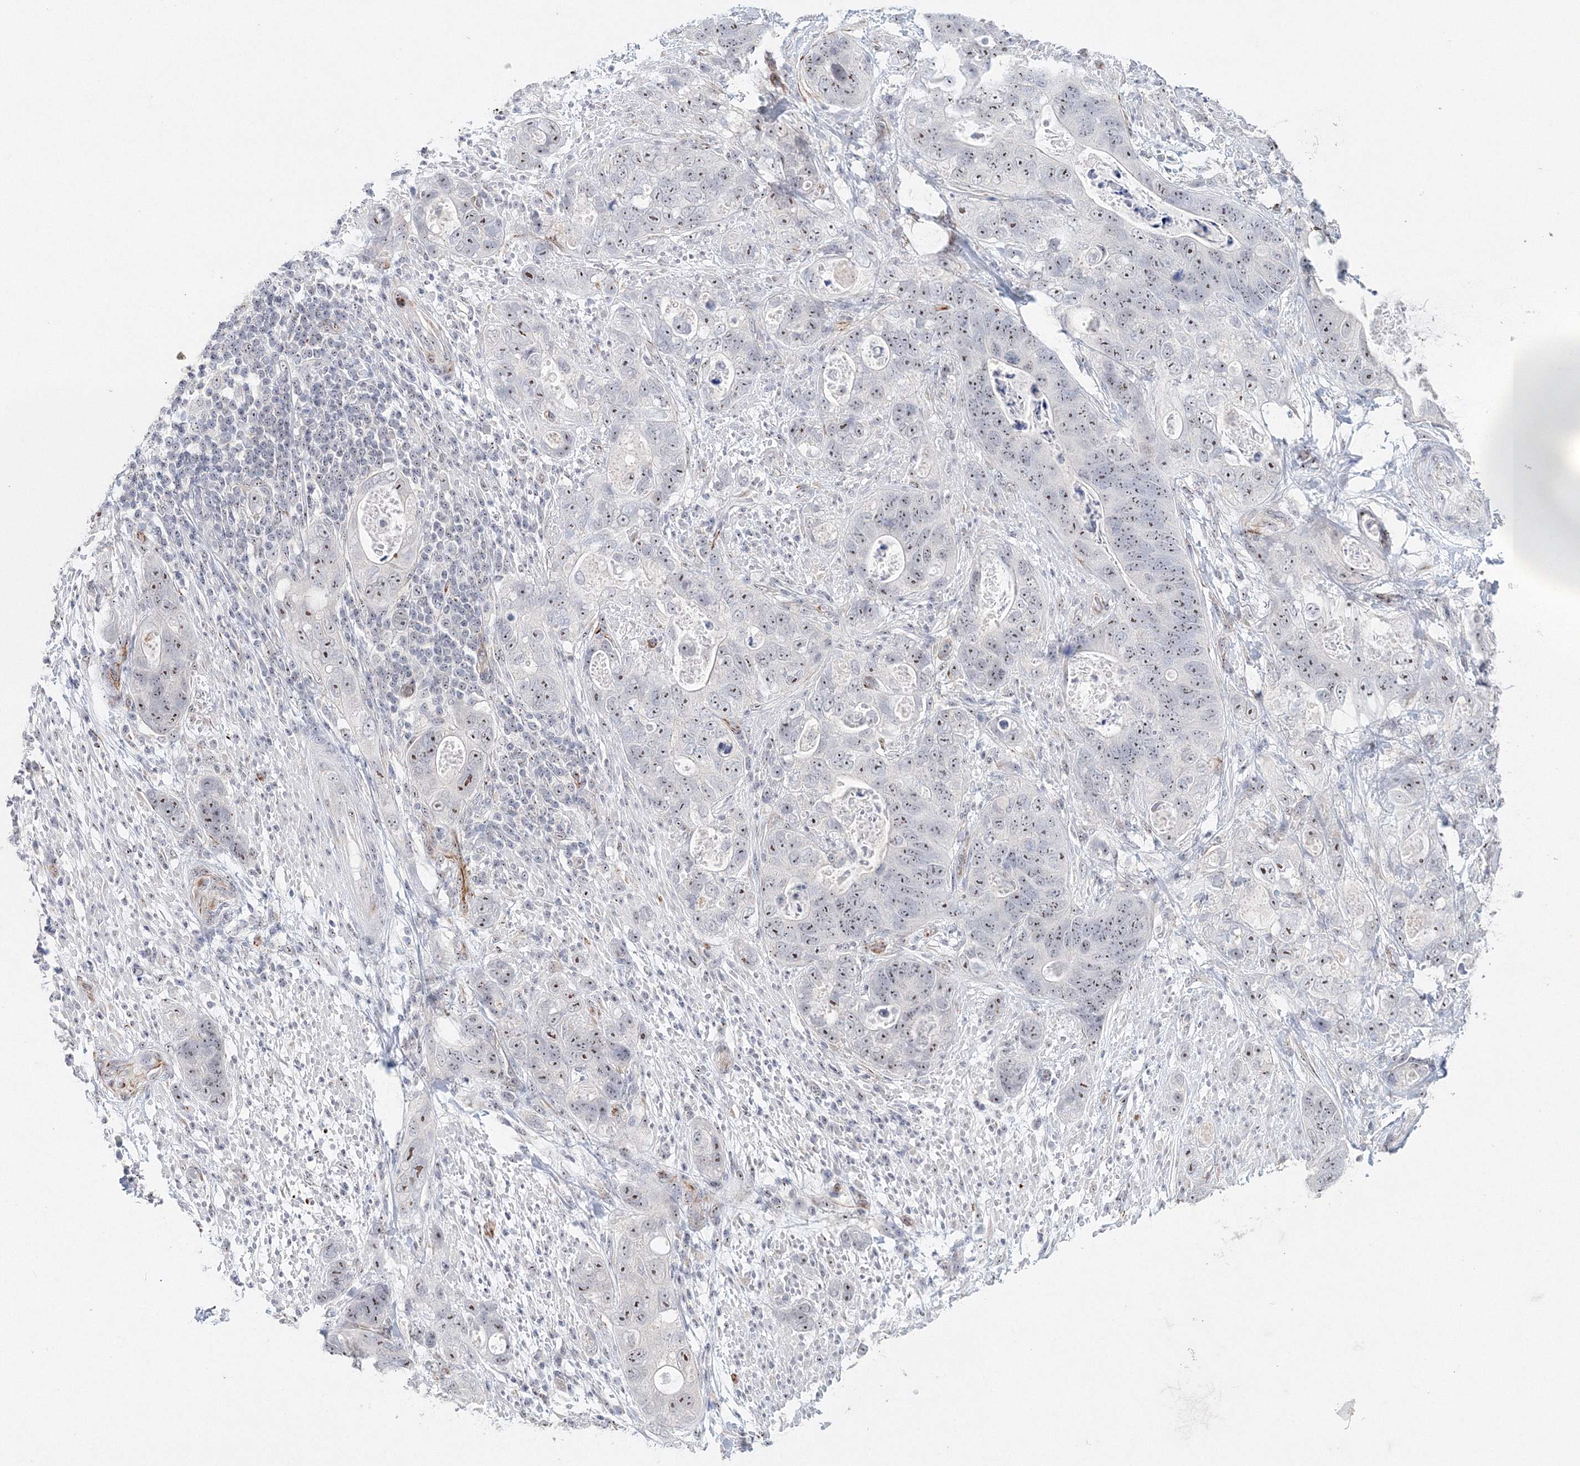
{"staining": {"intensity": "moderate", "quantity": ">75%", "location": "nuclear"}, "tissue": "stomach cancer", "cell_type": "Tumor cells", "image_type": "cancer", "snomed": [{"axis": "morphology", "description": "Adenocarcinoma, NOS"}, {"axis": "topography", "description": "Stomach"}], "caption": "IHC (DAB) staining of human stomach adenocarcinoma shows moderate nuclear protein staining in approximately >75% of tumor cells.", "gene": "SIRT7", "patient": {"sex": "female", "age": 89}}